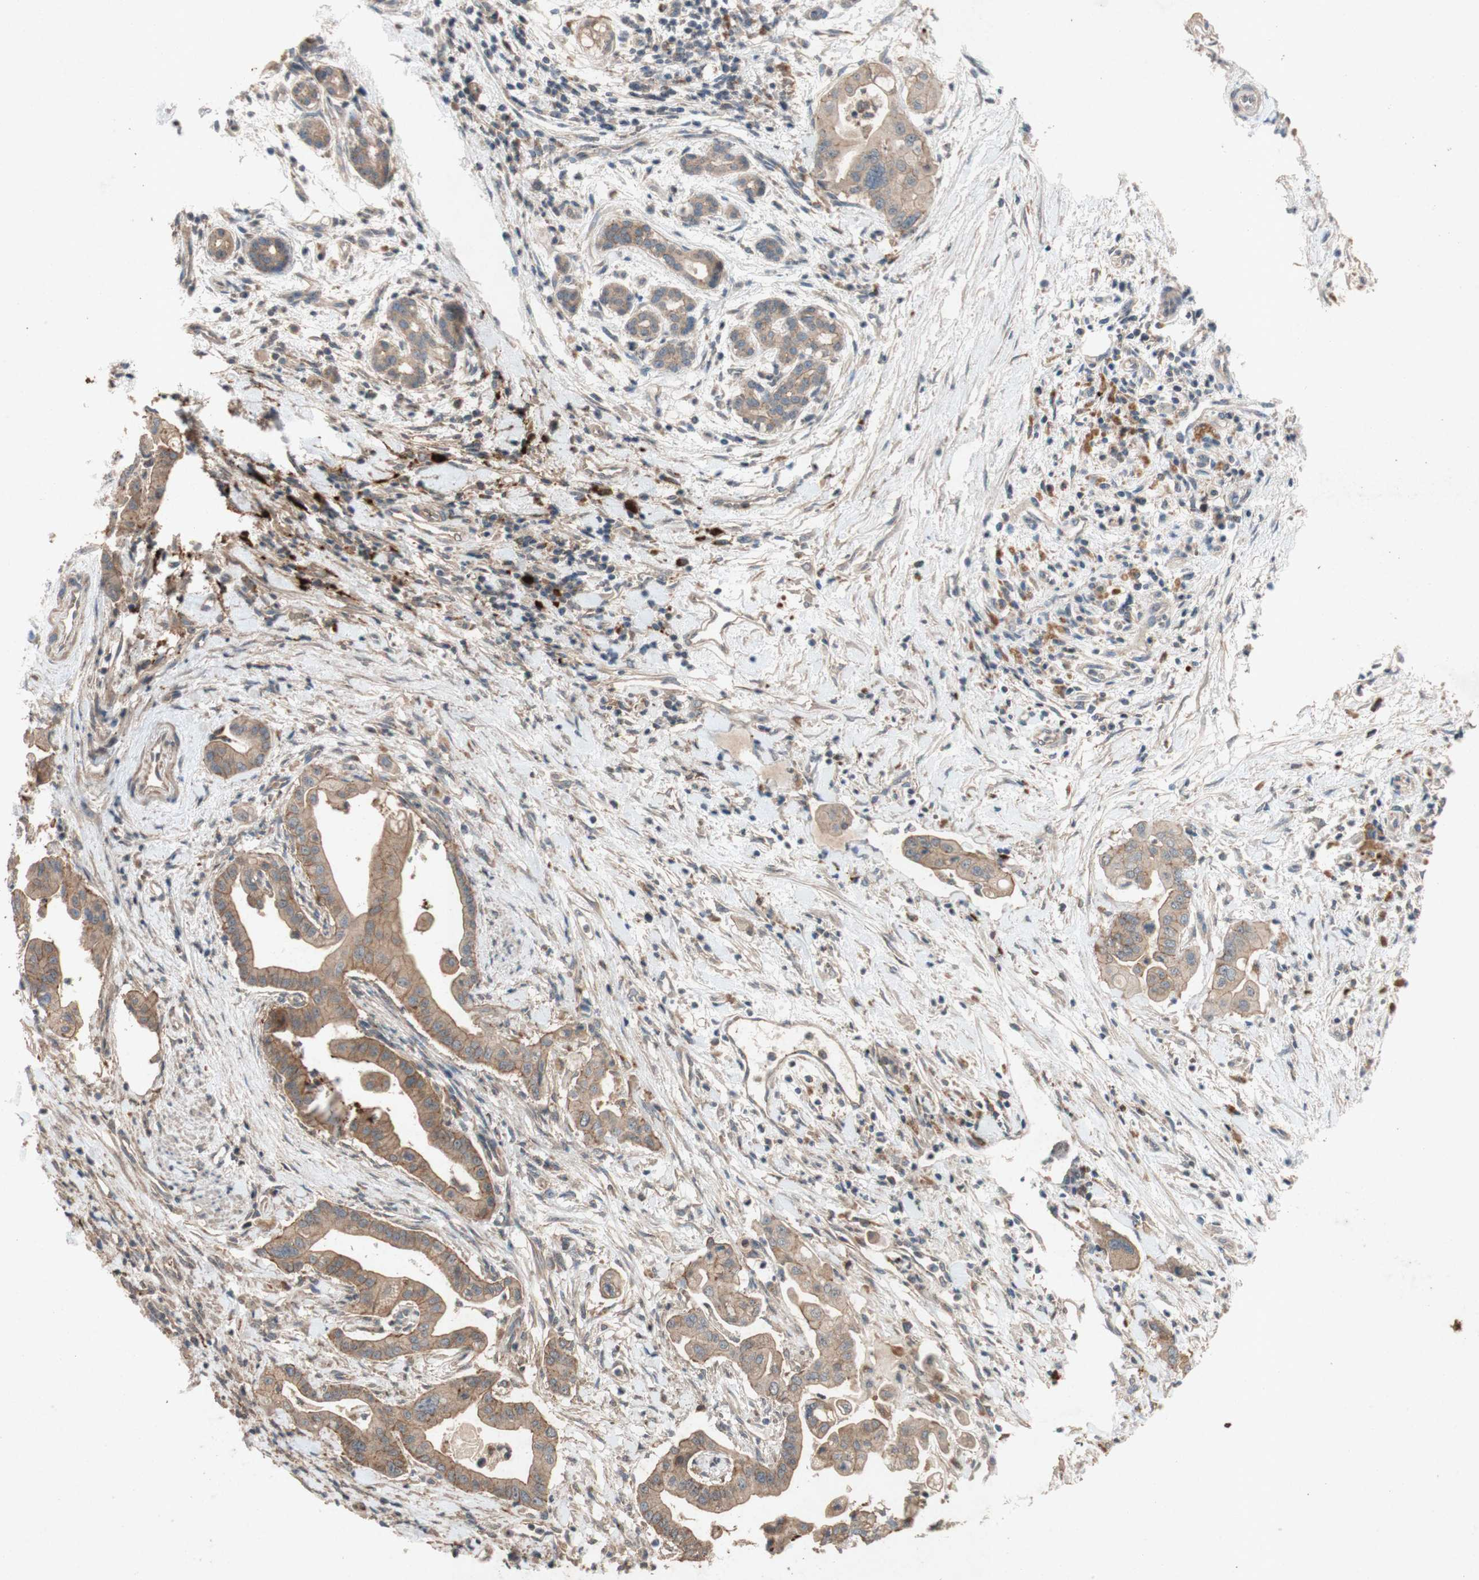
{"staining": {"intensity": "moderate", "quantity": ">75%", "location": "cytoplasmic/membranous"}, "tissue": "pancreatic cancer", "cell_type": "Tumor cells", "image_type": "cancer", "snomed": [{"axis": "morphology", "description": "Adenocarcinoma, NOS"}, {"axis": "topography", "description": "Pancreas"}], "caption": "A high-resolution image shows IHC staining of pancreatic cancer (adenocarcinoma), which shows moderate cytoplasmic/membranous expression in about >75% of tumor cells.", "gene": "ATP6V1F", "patient": {"sex": "female", "age": 75}}